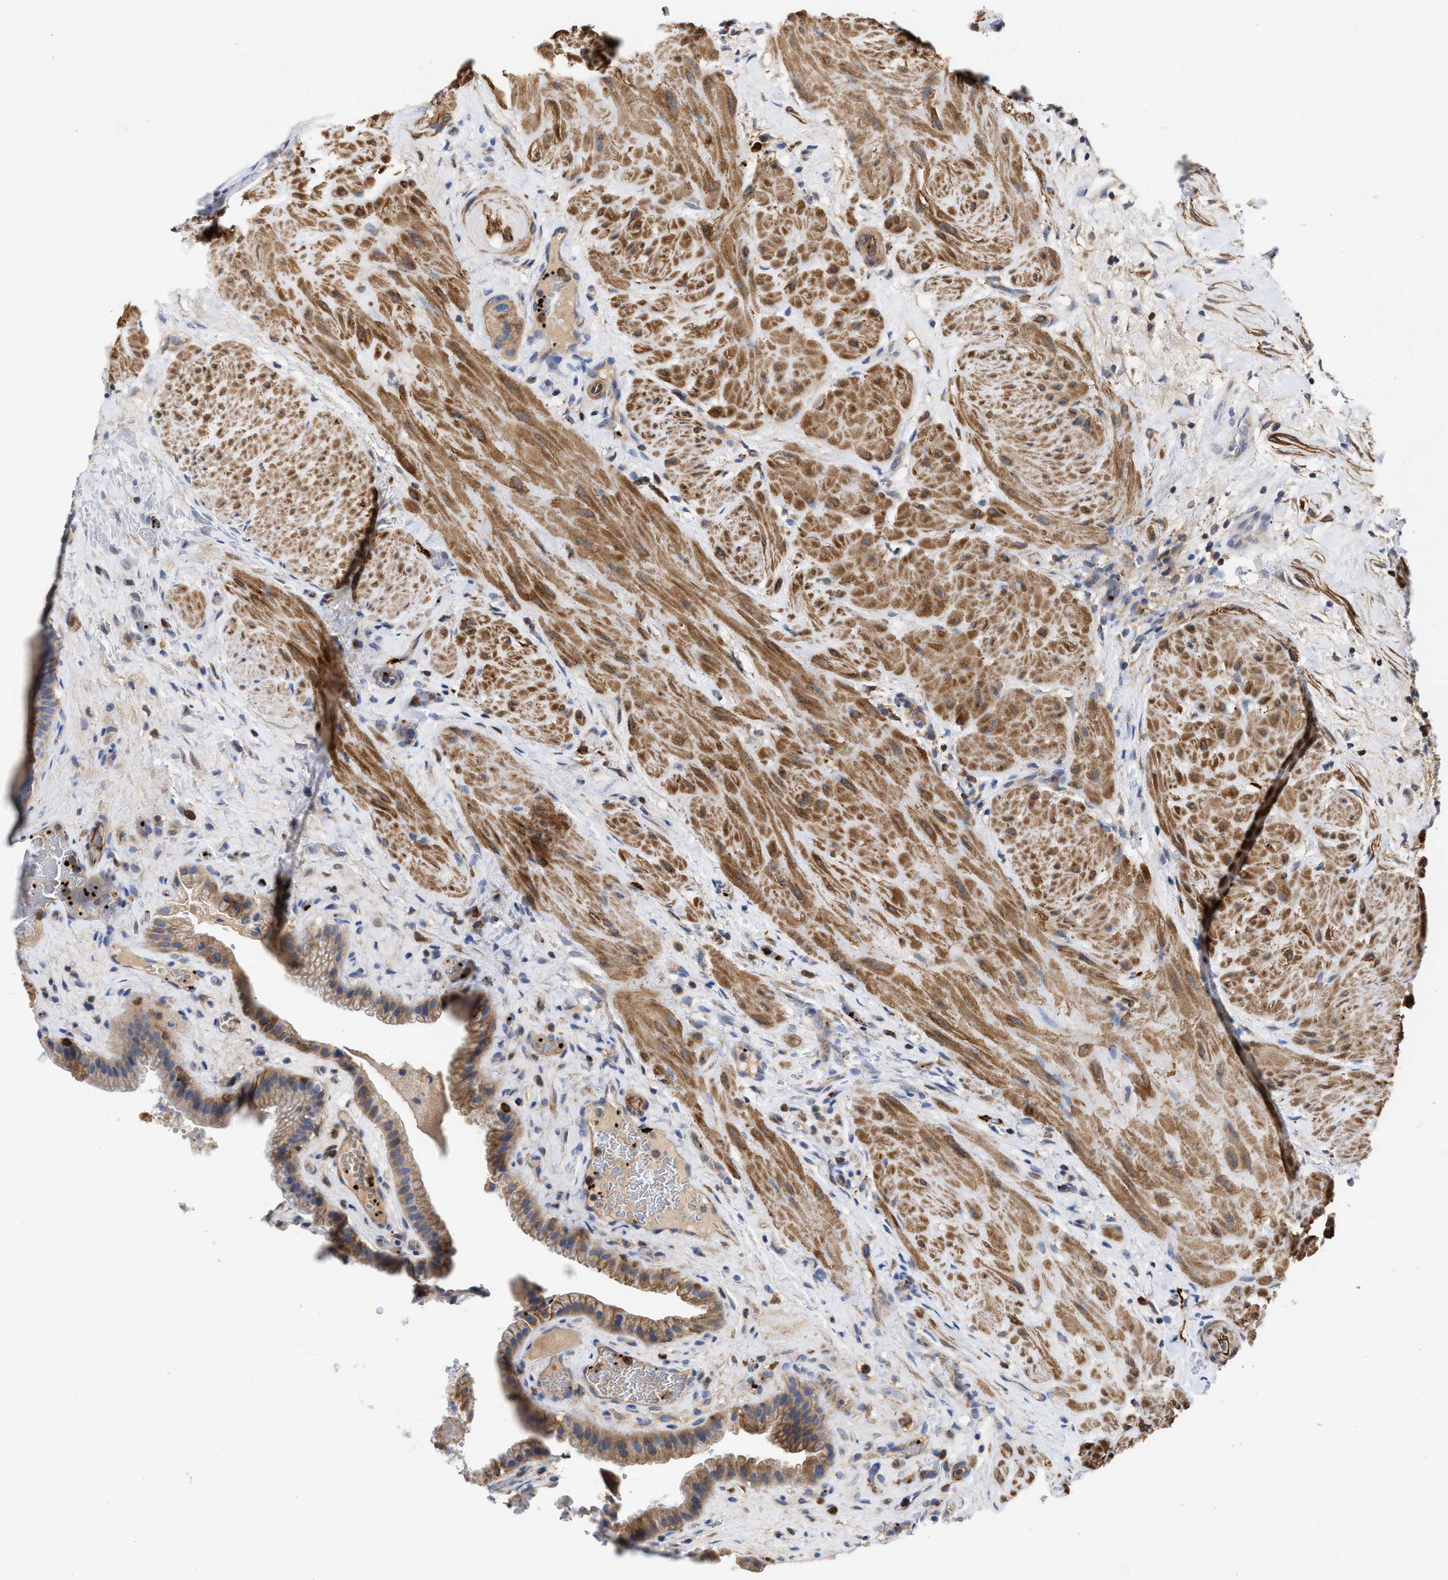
{"staining": {"intensity": "moderate", "quantity": ">75%", "location": "cytoplasmic/membranous"}, "tissue": "gallbladder", "cell_type": "Glandular cells", "image_type": "normal", "snomed": [{"axis": "morphology", "description": "Normal tissue, NOS"}, {"axis": "topography", "description": "Gallbladder"}], "caption": "Brown immunohistochemical staining in unremarkable human gallbladder demonstrates moderate cytoplasmic/membranous expression in approximately >75% of glandular cells. The staining is performed using DAB brown chromogen to label protein expression. The nuclei are counter-stained blue using hematoxylin.", "gene": "HS3ST5", "patient": {"sex": "male", "age": 49}}